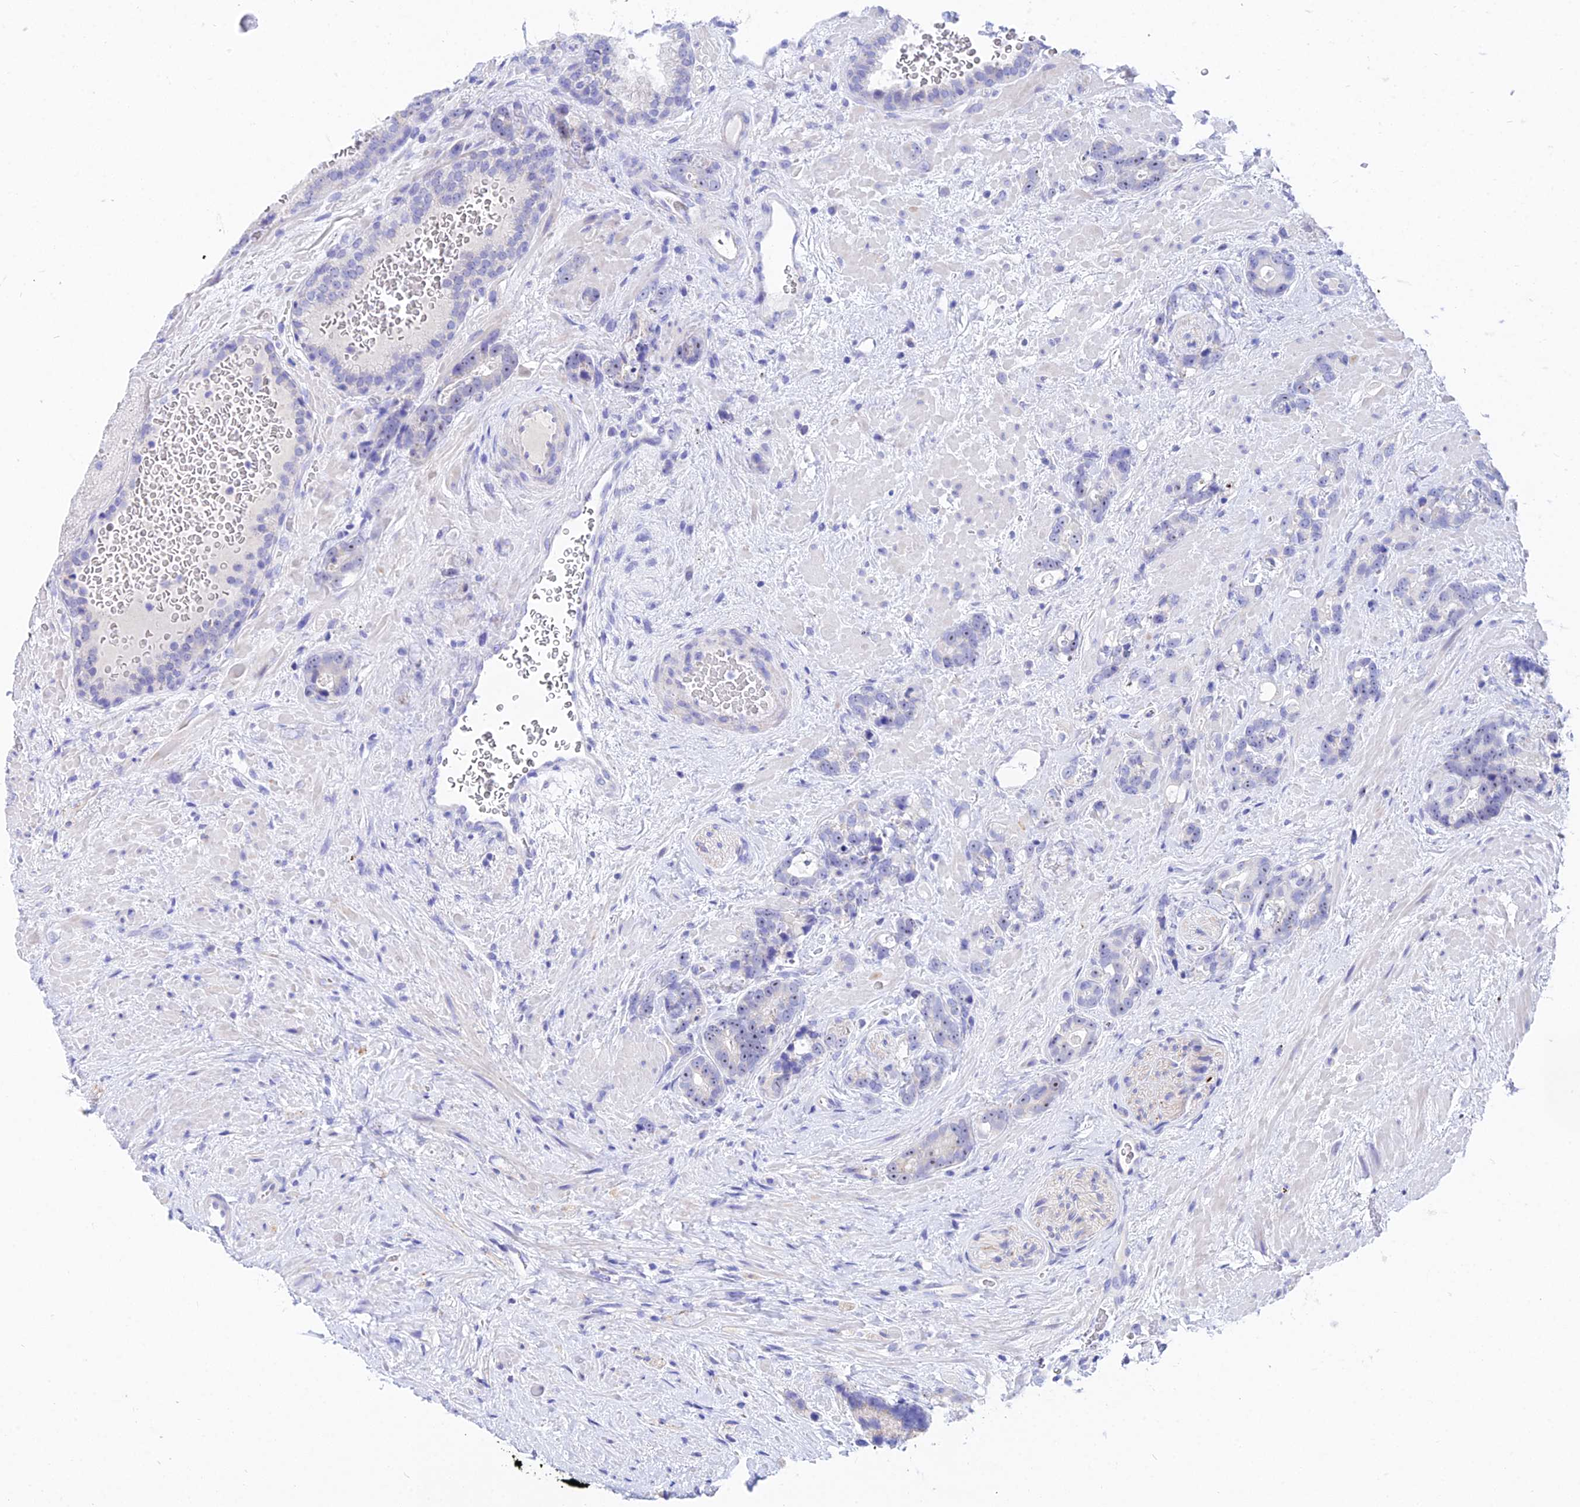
{"staining": {"intensity": "weak", "quantity": "25%-75%", "location": "nuclear"}, "tissue": "prostate cancer", "cell_type": "Tumor cells", "image_type": "cancer", "snomed": [{"axis": "morphology", "description": "Adenocarcinoma, High grade"}, {"axis": "topography", "description": "Prostate"}], "caption": "High-grade adenocarcinoma (prostate) stained with a brown dye exhibits weak nuclear positive expression in approximately 25%-75% of tumor cells.", "gene": "CEP41", "patient": {"sex": "male", "age": 74}}